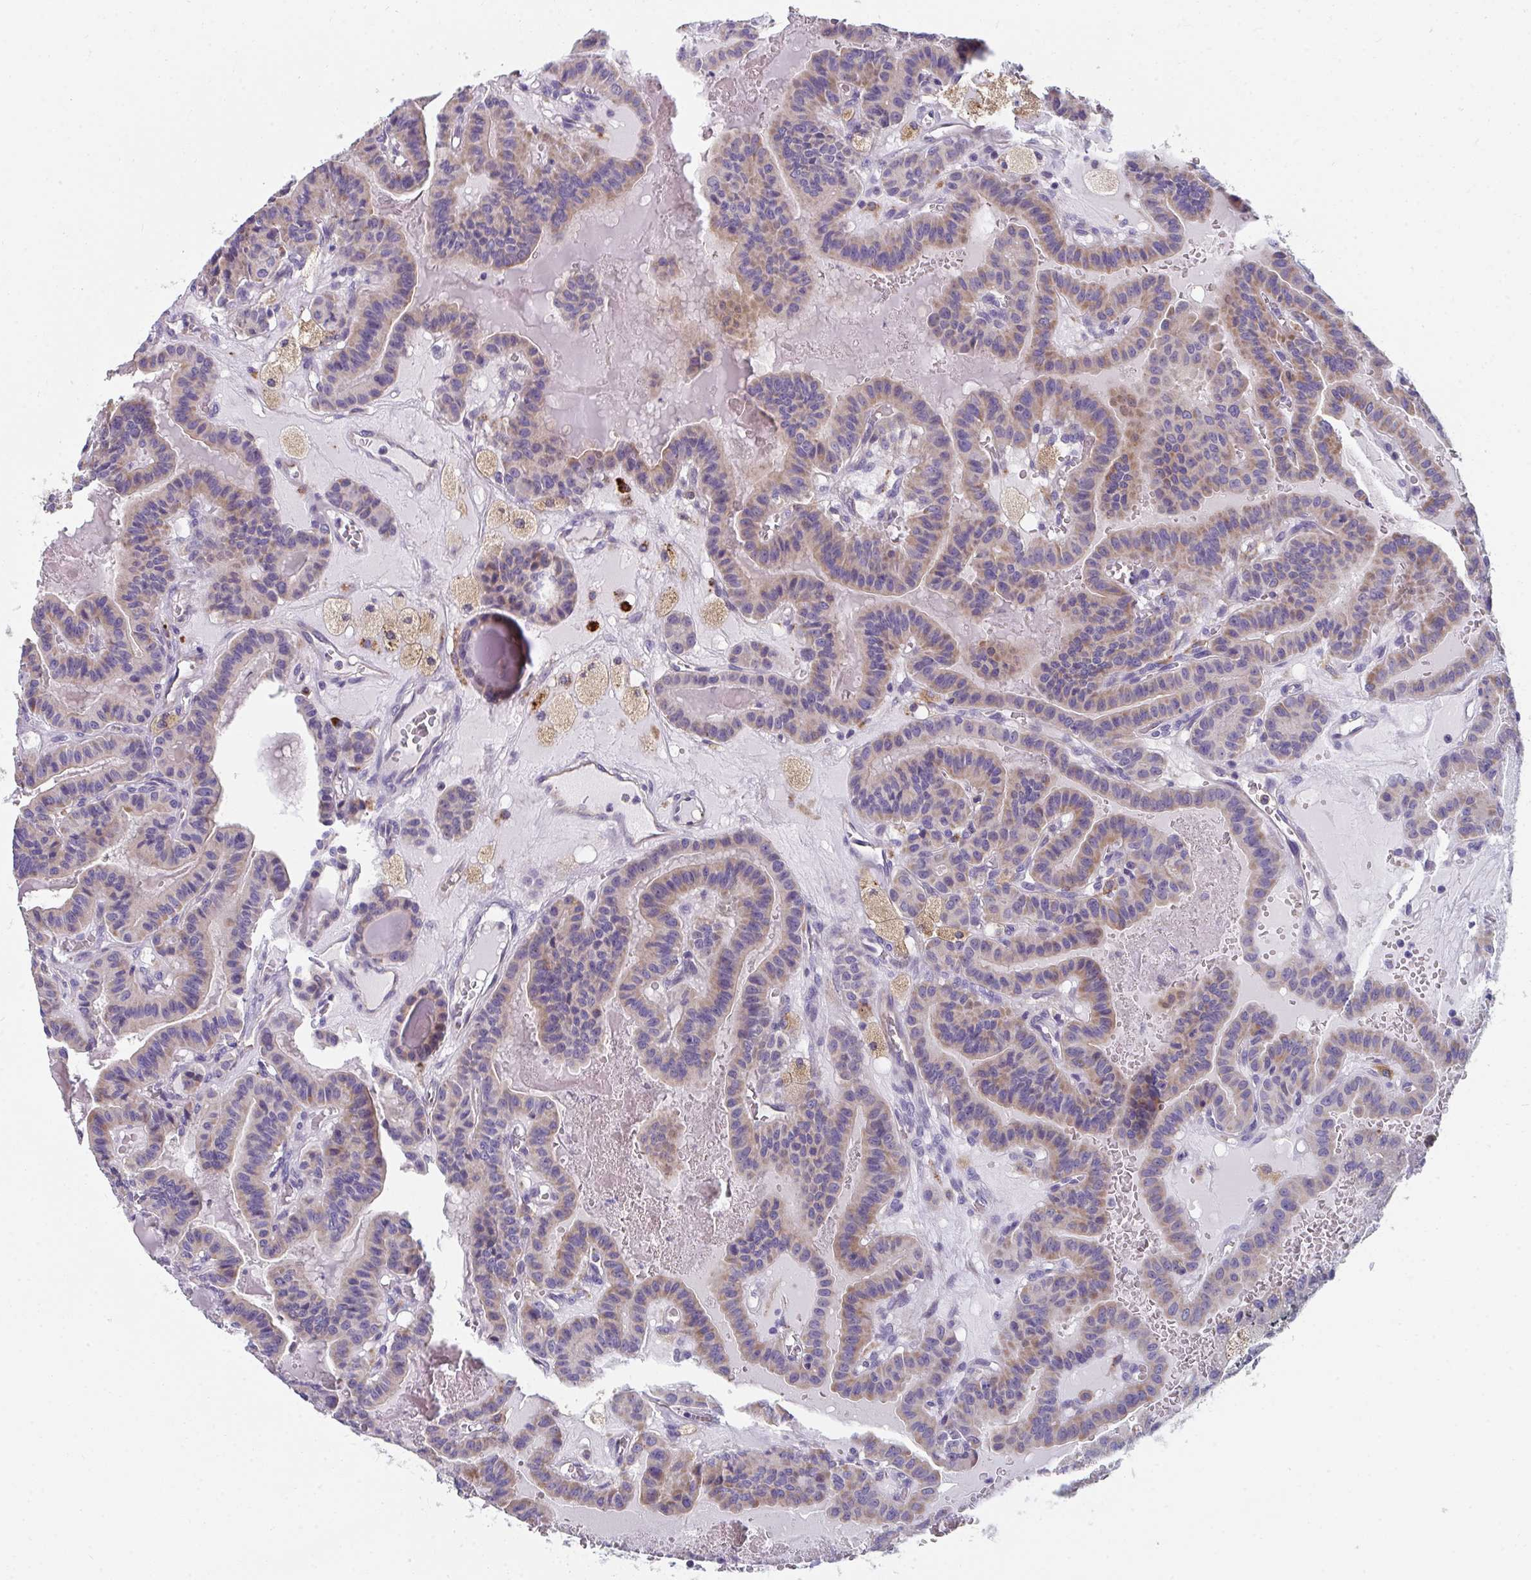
{"staining": {"intensity": "moderate", "quantity": "25%-75%", "location": "cytoplasmic/membranous"}, "tissue": "thyroid cancer", "cell_type": "Tumor cells", "image_type": "cancer", "snomed": [{"axis": "morphology", "description": "Papillary adenocarcinoma, NOS"}, {"axis": "topography", "description": "Thyroid gland"}], "caption": "About 25%-75% of tumor cells in human papillary adenocarcinoma (thyroid) exhibit moderate cytoplasmic/membranous protein staining as visualized by brown immunohistochemical staining.", "gene": "EIF1AD", "patient": {"sex": "male", "age": 87}}